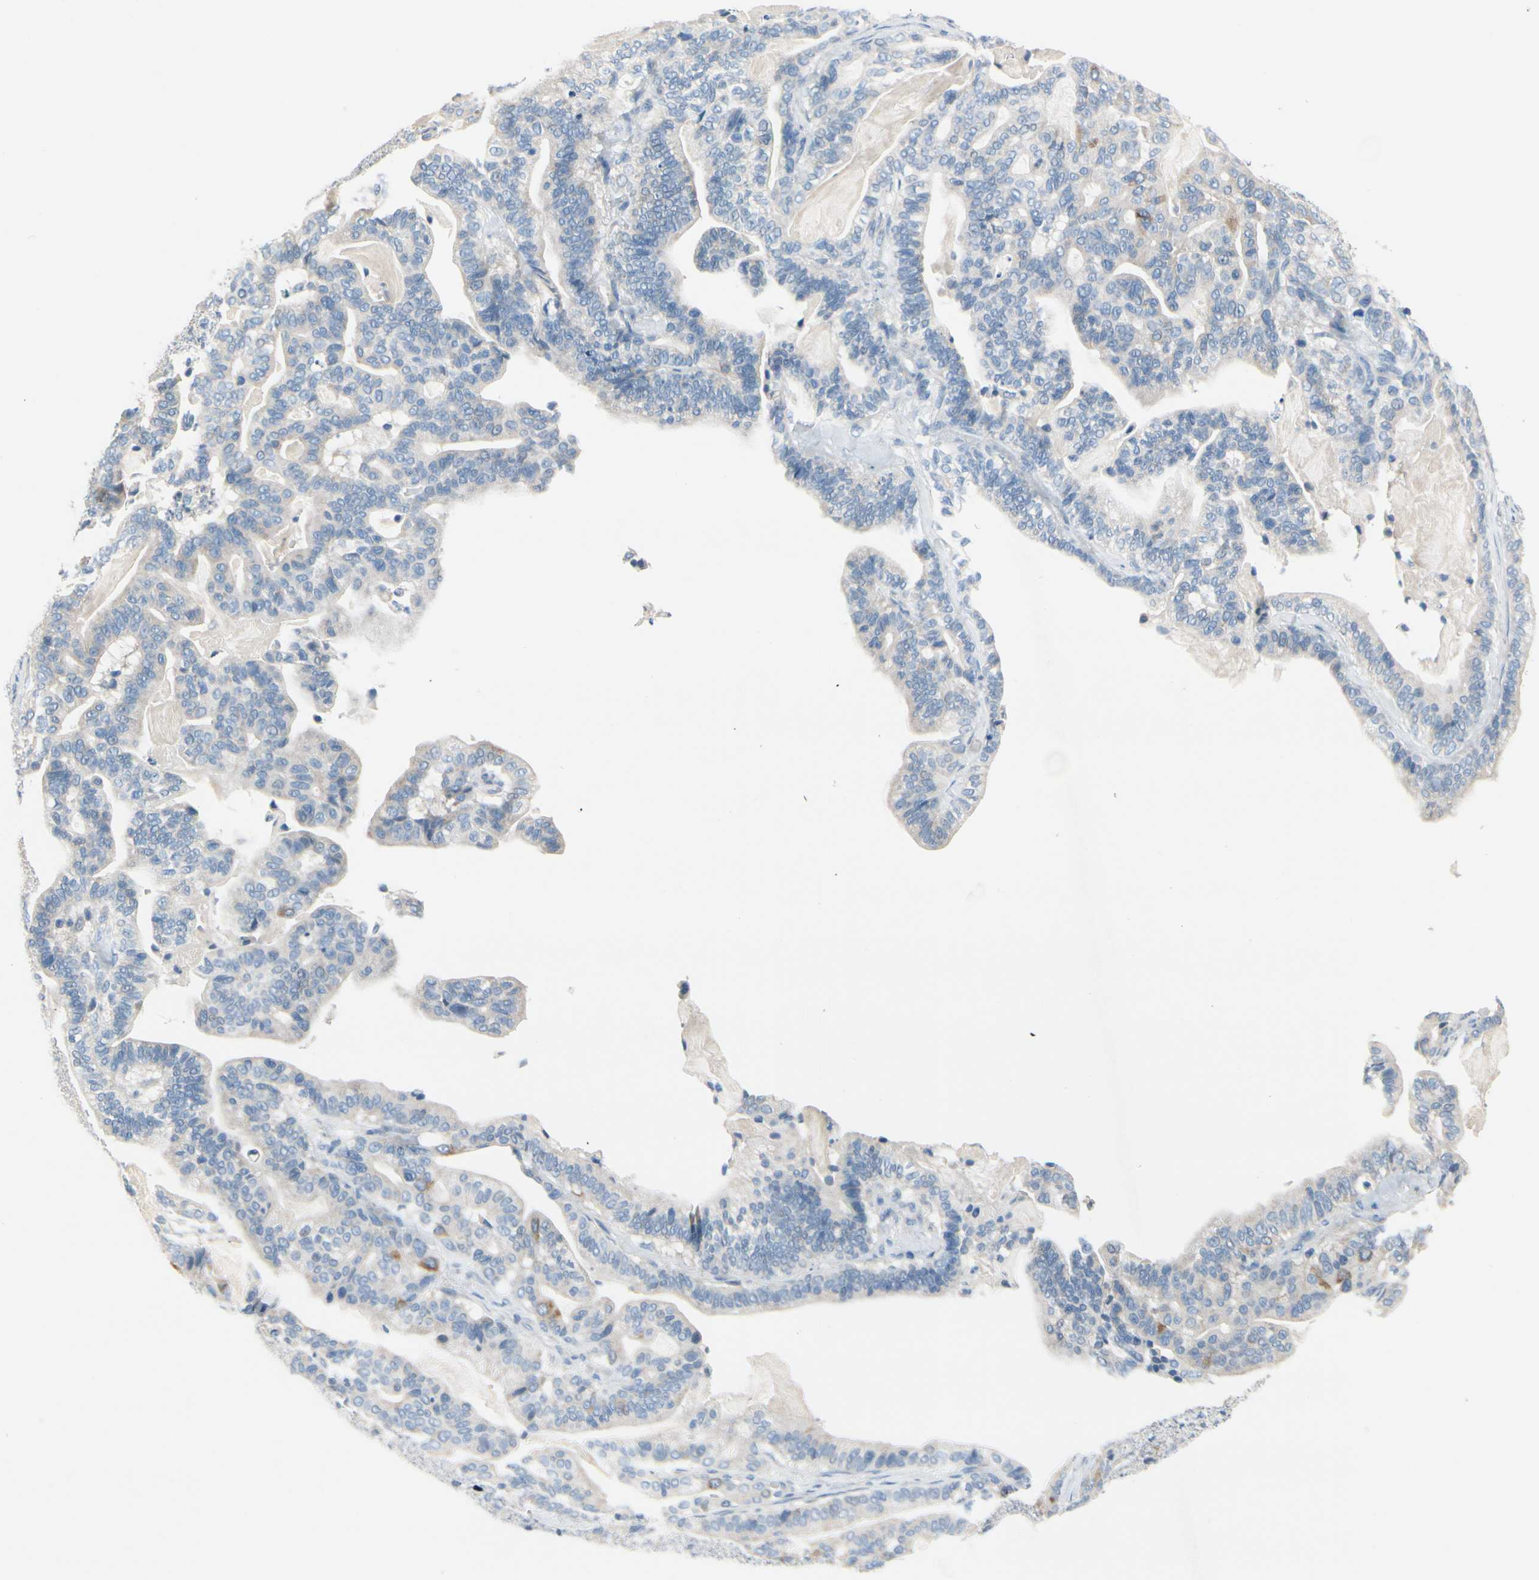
{"staining": {"intensity": "moderate", "quantity": "<25%", "location": "cytoplasmic/membranous"}, "tissue": "pancreatic cancer", "cell_type": "Tumor cells", "image_type": "cancer", "snomed": [{"axis": "morphology", "description": "Adenocarcinoma, NOS"}, {"axis": "topography", "description": "Pancreas"}], "caption": "The image demonstrates a brown stain indicating the presence of a protein in the cytoplasmic/membranous of tumor cells in pancreatic adenocarcinoma. (Stains: DAB (3,3'-diaminobenzidine) in brown, nuclei in blue, Microscopy: brightfield microscopy at high magnification).", "gene": "CKAP2", "patient": {"sex": "male", "age": 63}}